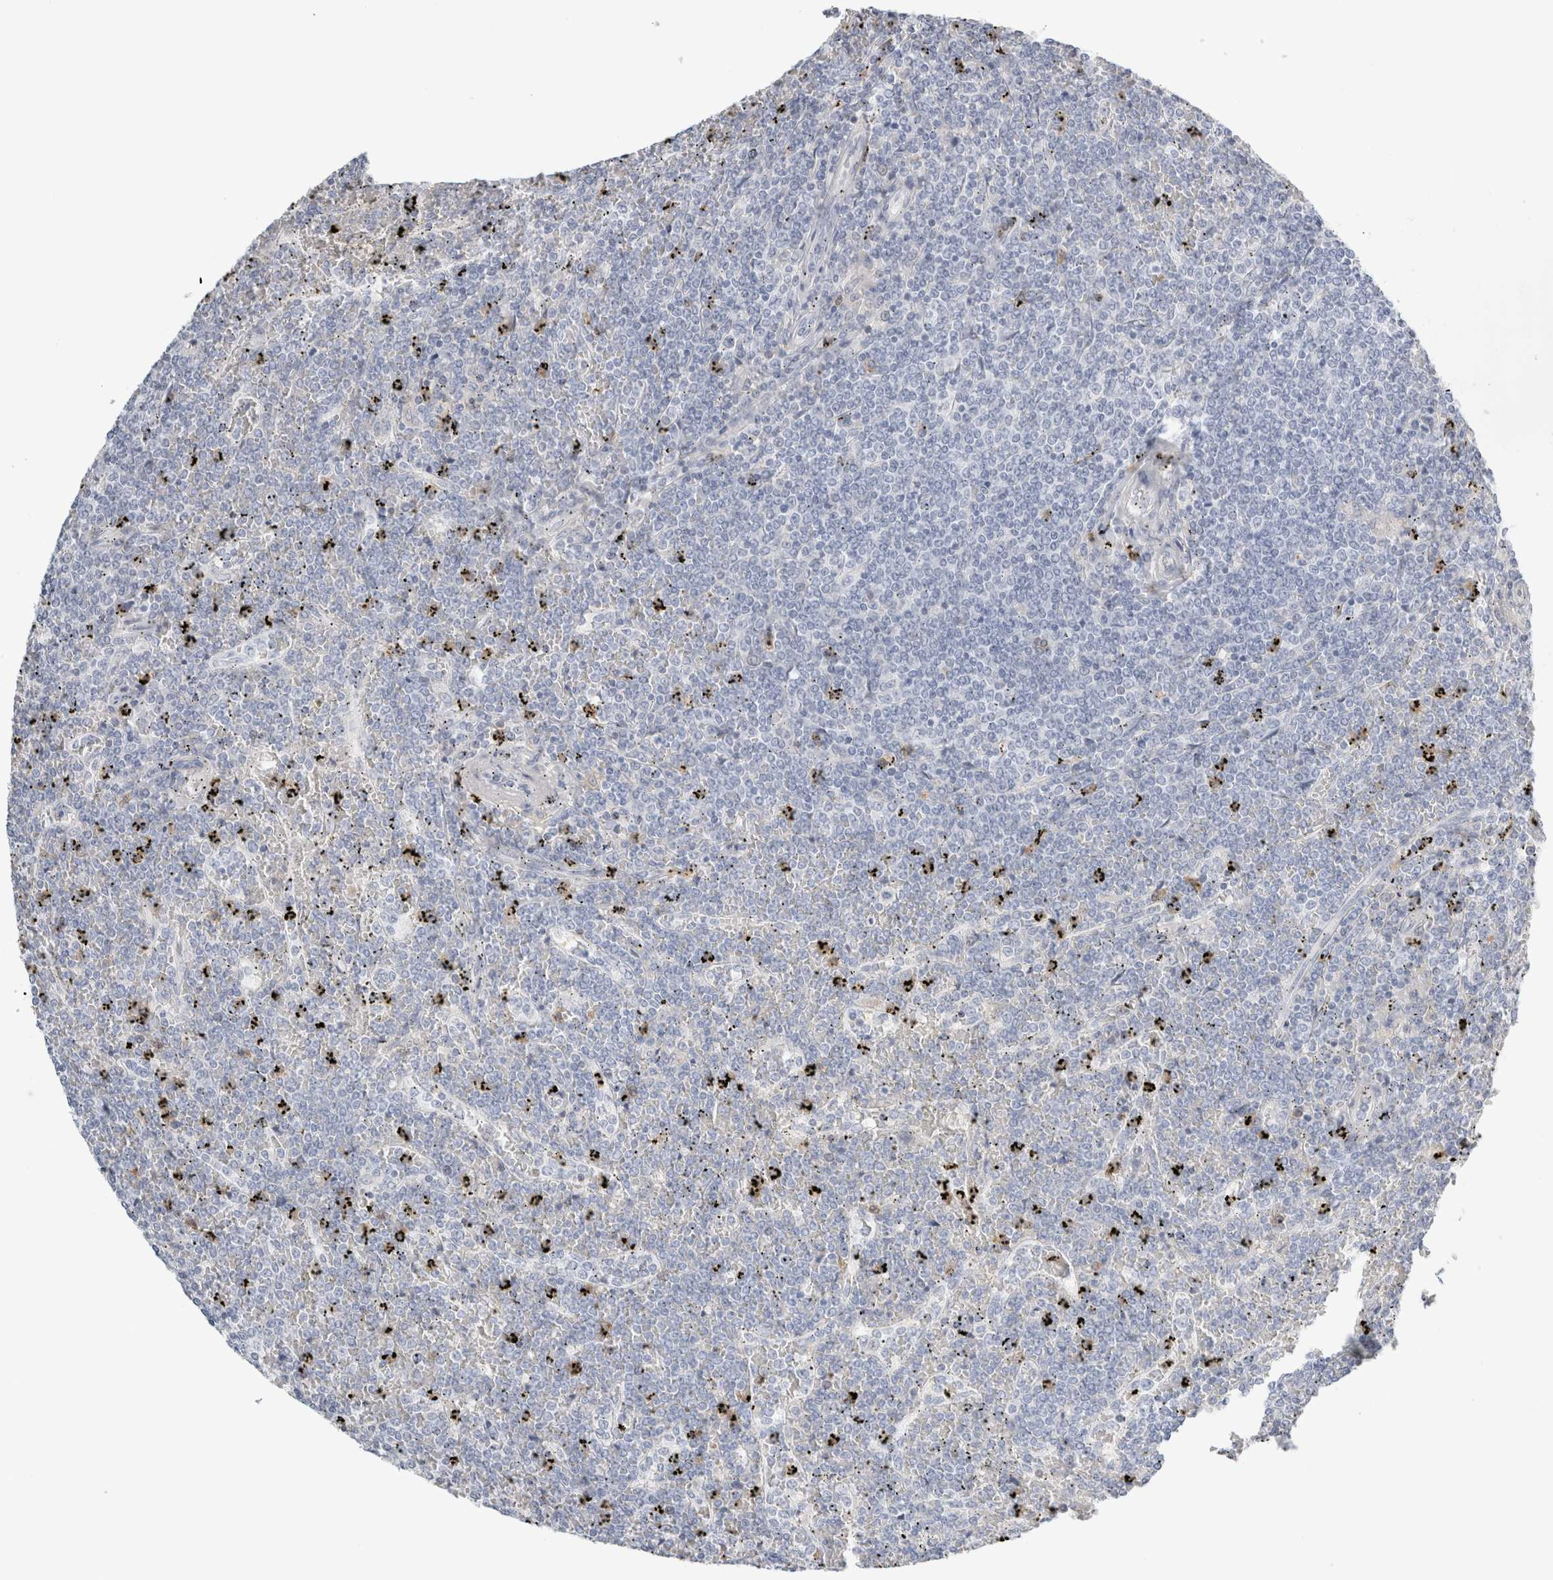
{"staining": {"intensity": "negative", "quantity": "none", "location": "none"}, "tissue": "lymphoma", "cell_type": "Tumor cells", "image_type": "cancer", "snomed": [{"axis": "morphology", "description": "Malignant lymphoma, non-Hodgkin's type, Low grade"}, {"axis": "topography", "description": "Spleen"}], "caption": "A histopathology image of low-grade malignant lymphoma, non-Hodgkin's type stained for a protein reveals no brown staining in tumor cells.", "gene": "P2RY2", "patient": {"sex": "female", "age": 19}}